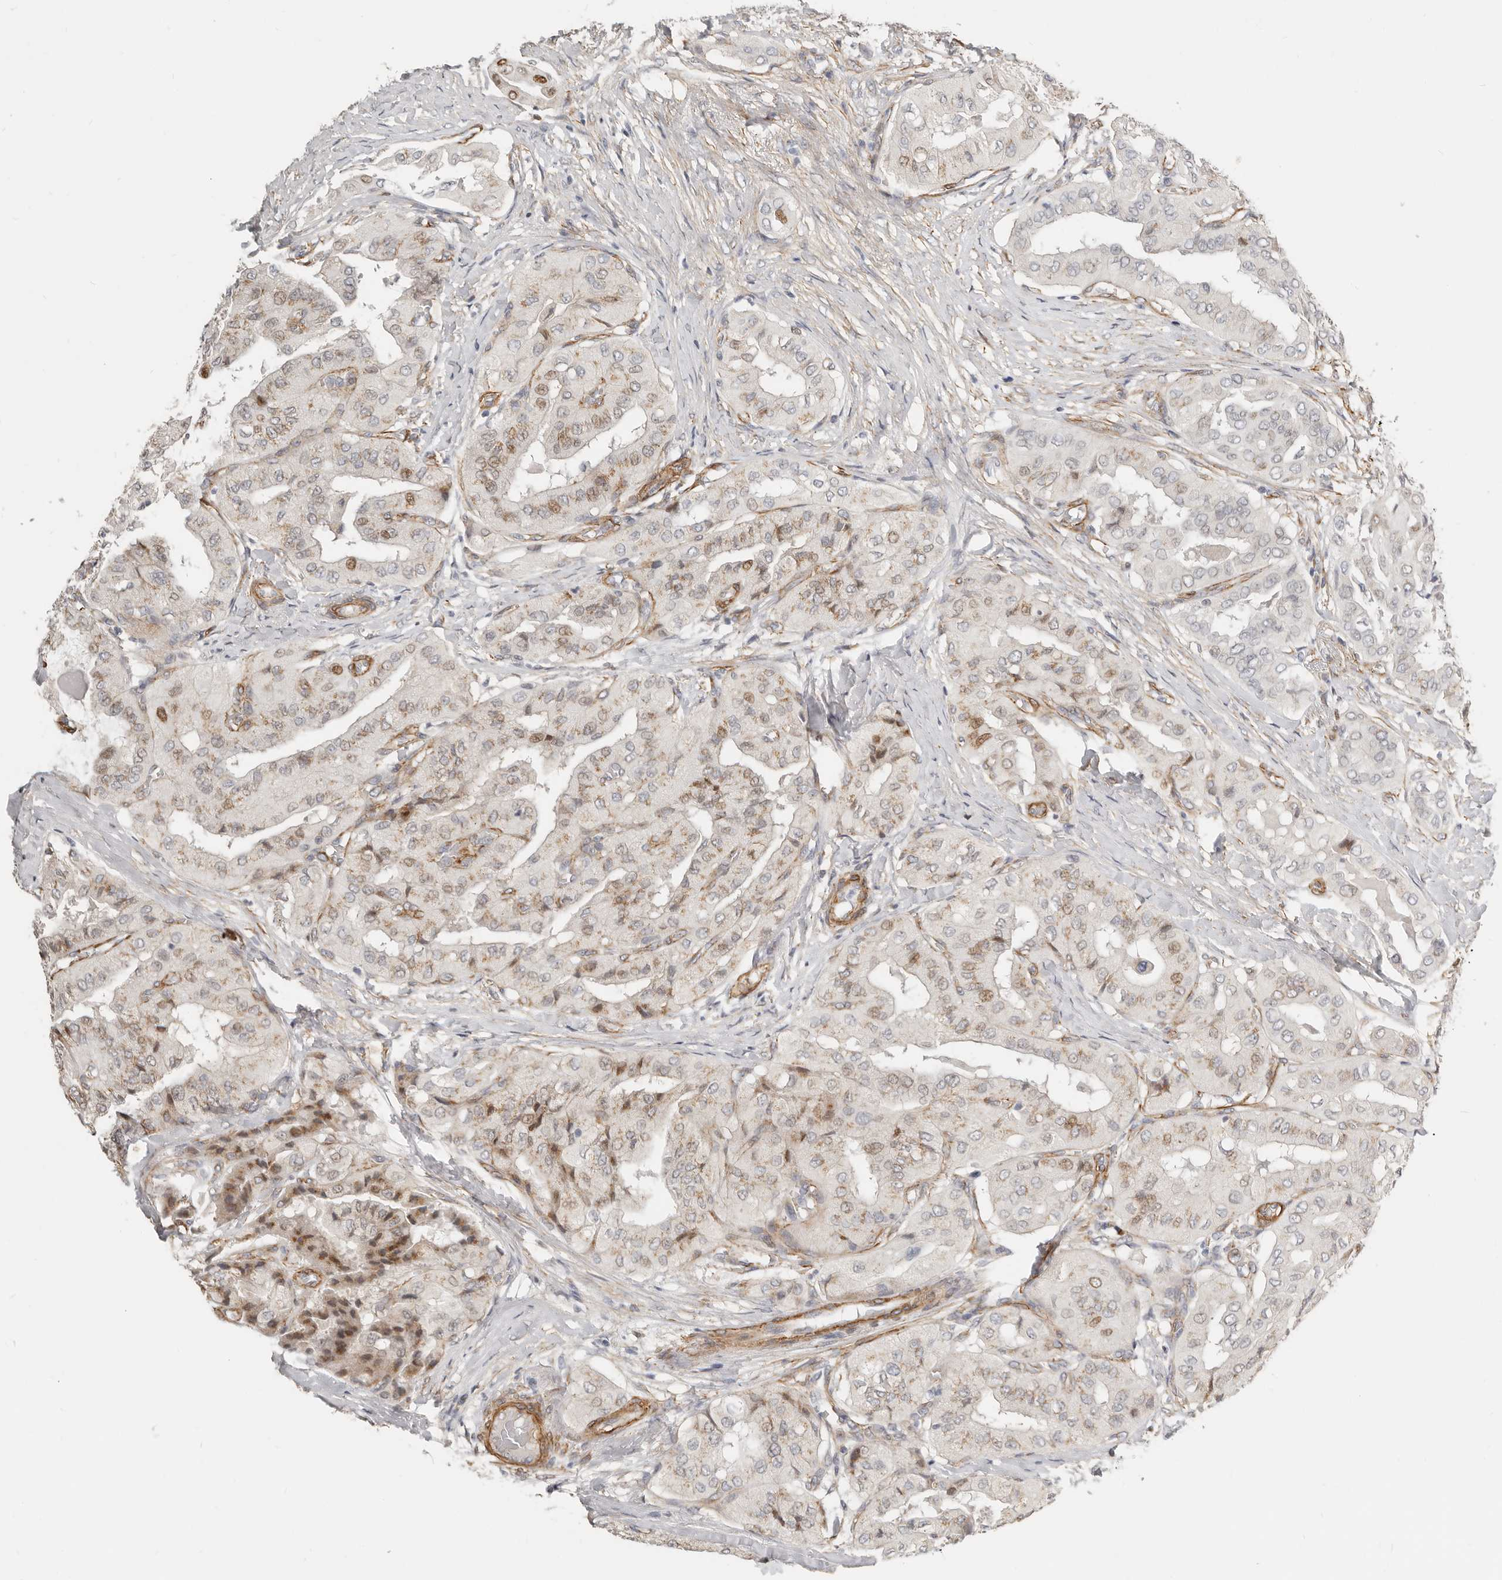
{"staining": {"intensity": "moderate", "quantity": "25%-75%", "location": "cytoplasmic/membranous,nuclear"}, "tissue": "thyroid cancer", "cell_type": "Tumor cells", "image_type": "cancer", "snomed": [{"axis": "morphology", "description": "Papillary adenocarcinoma, NOS"}, {"axis": "topography", "description": "Thyroid gland"}], "caption": "Immunohistochemistry (IHC) (DAB (3,3'-diaminobenzidine)) staining of thyroid cancer (papillary adenocarcinoma) reveals moderate cytoplasmic/membranous and nuclear protein staining in approximately 25%-75% of tumor cells.", "gene": "RABAC1", "patient": {"sex": "female", "age": 59}}